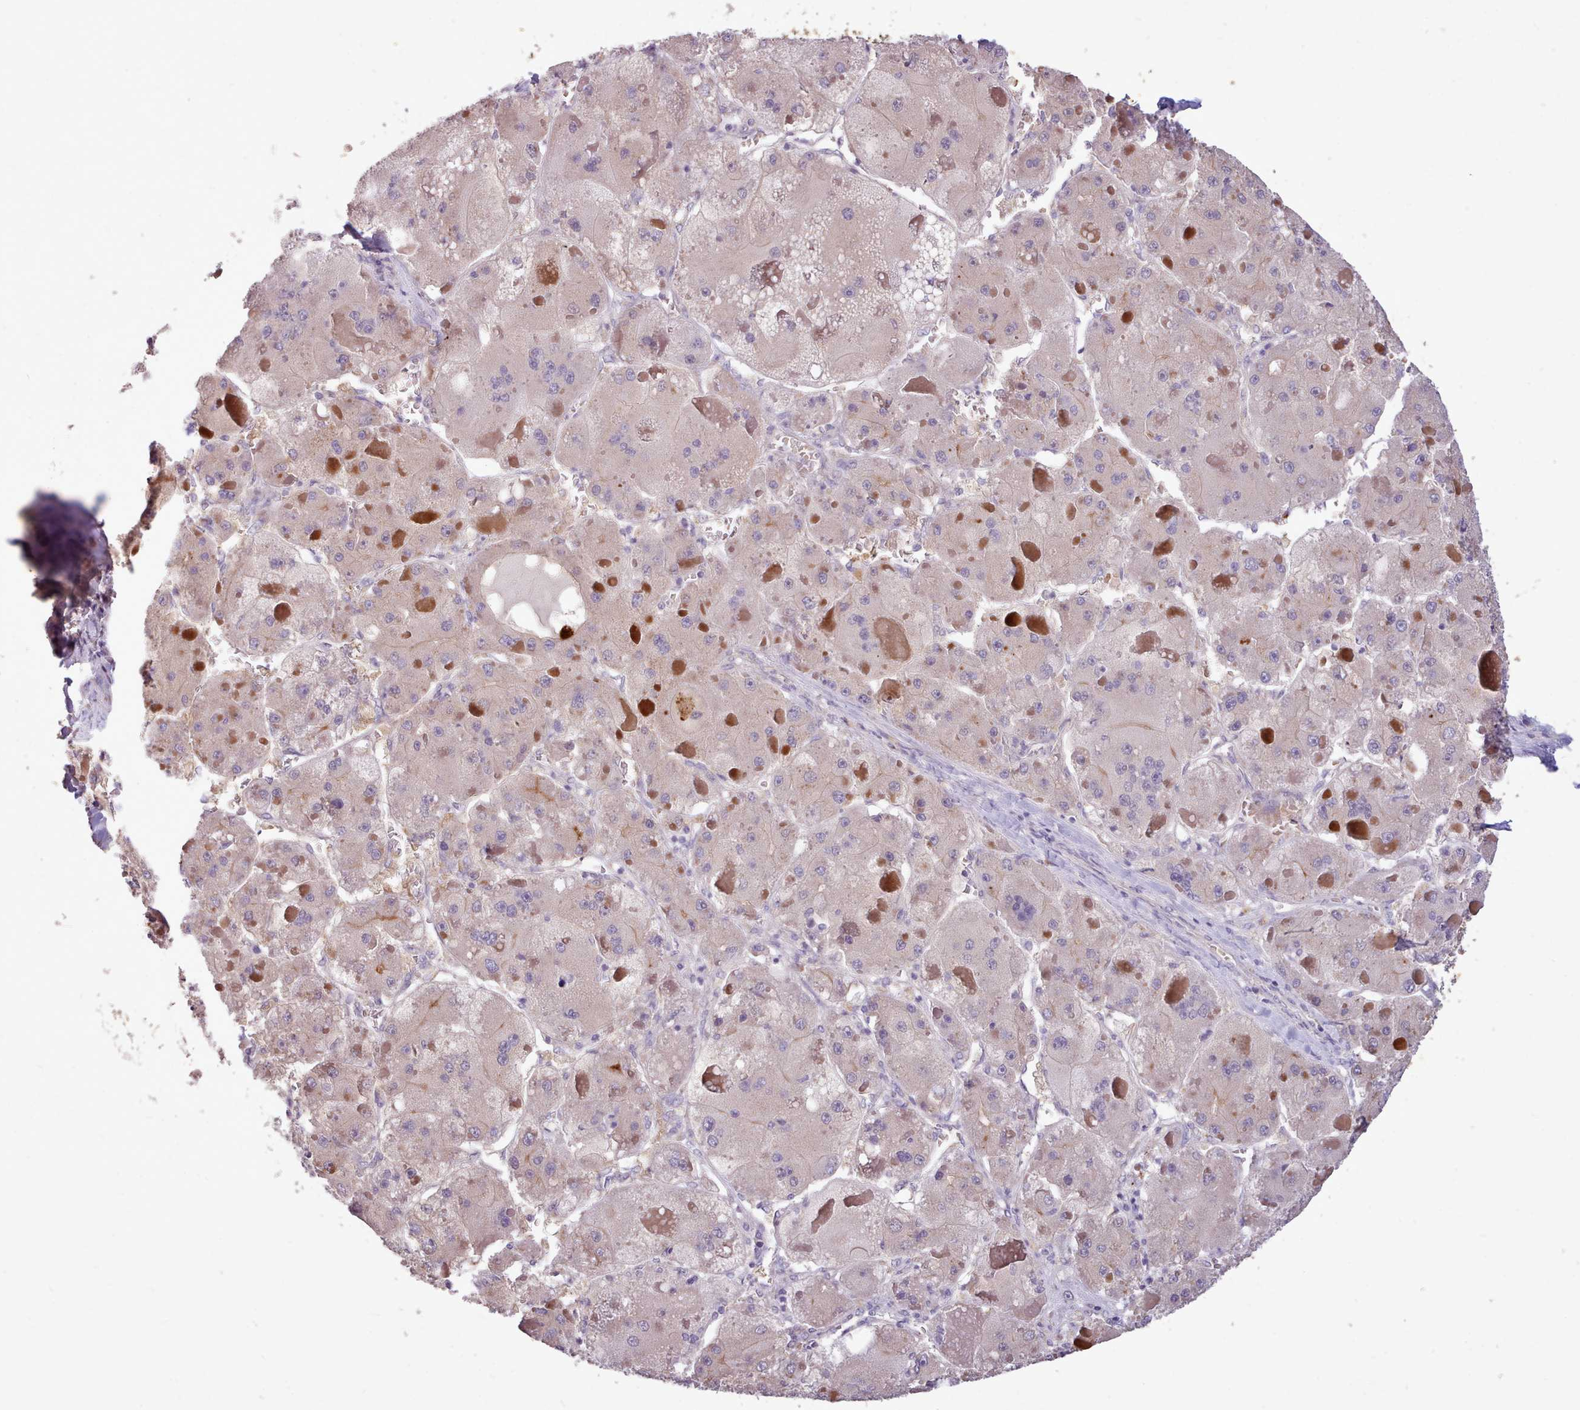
{"staining": {"intensity": "weak", "quantity": "25%-75%", "location": "cytoplasmic/membranous"}, "tissue": "liver cancer", "cell_type": "Tumor cells", "image_type": "cancer", "snomed": [{"axis": "morphology", "description": "Carcinoma, Hepatocellular, NOS"}, {"axis": "topography", "description": "Liver"}], "caption": "DAB (3,3'-diaminobenzidine) immunohistochemical staining of human hepatocellular carcinoma (liver) reveals weak cytoplasmic/membranous protein expression in about 25%-75% of tumor cells.", "gene": "ZNF607", "patient": {"sex": "female", "age": 73}}